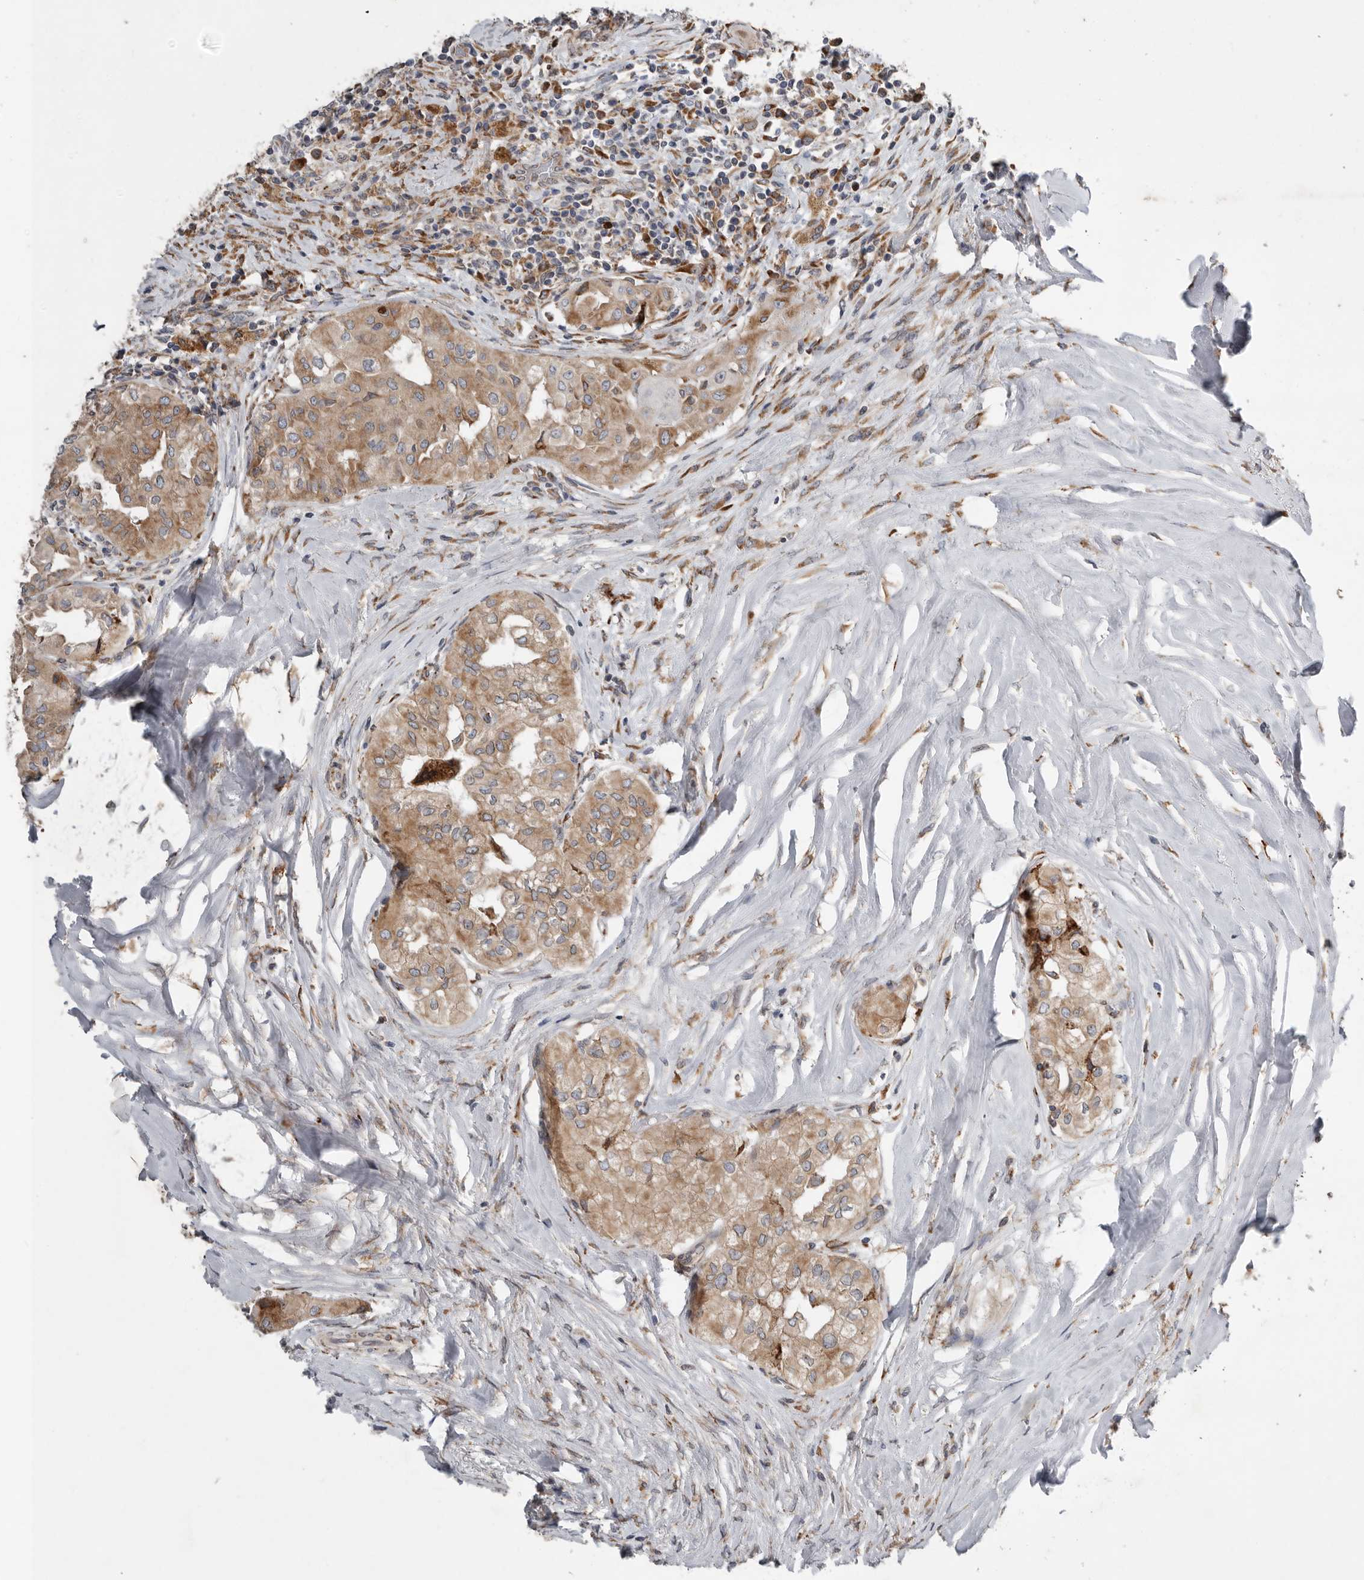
{"staining": {"intensity": "moderate", "quantity": ">75%", "location": "cytoplasmic/membranous"}, "tissue": "thyroid cancer", "cell_type": "Tumor cells", "image_type": "cancer", "snomed": [{"axis": "morphology", "description": "Papillary adenocarcinoma, NOS"}, {"axis": "topography", "description": "Thyroid gland"}], "caption": "A brown stain highlights moderate cytoplasmic/membranous staining of a protein in thyroid cancer (papillary adenocarcinoma) tumor cells. (Stains: DAB in brown, nuclei in blue, Microscopy: brightfield microscopy at high magnification).", "gene": "GANAB", "patient": {"sex": "female", "age": 59}}